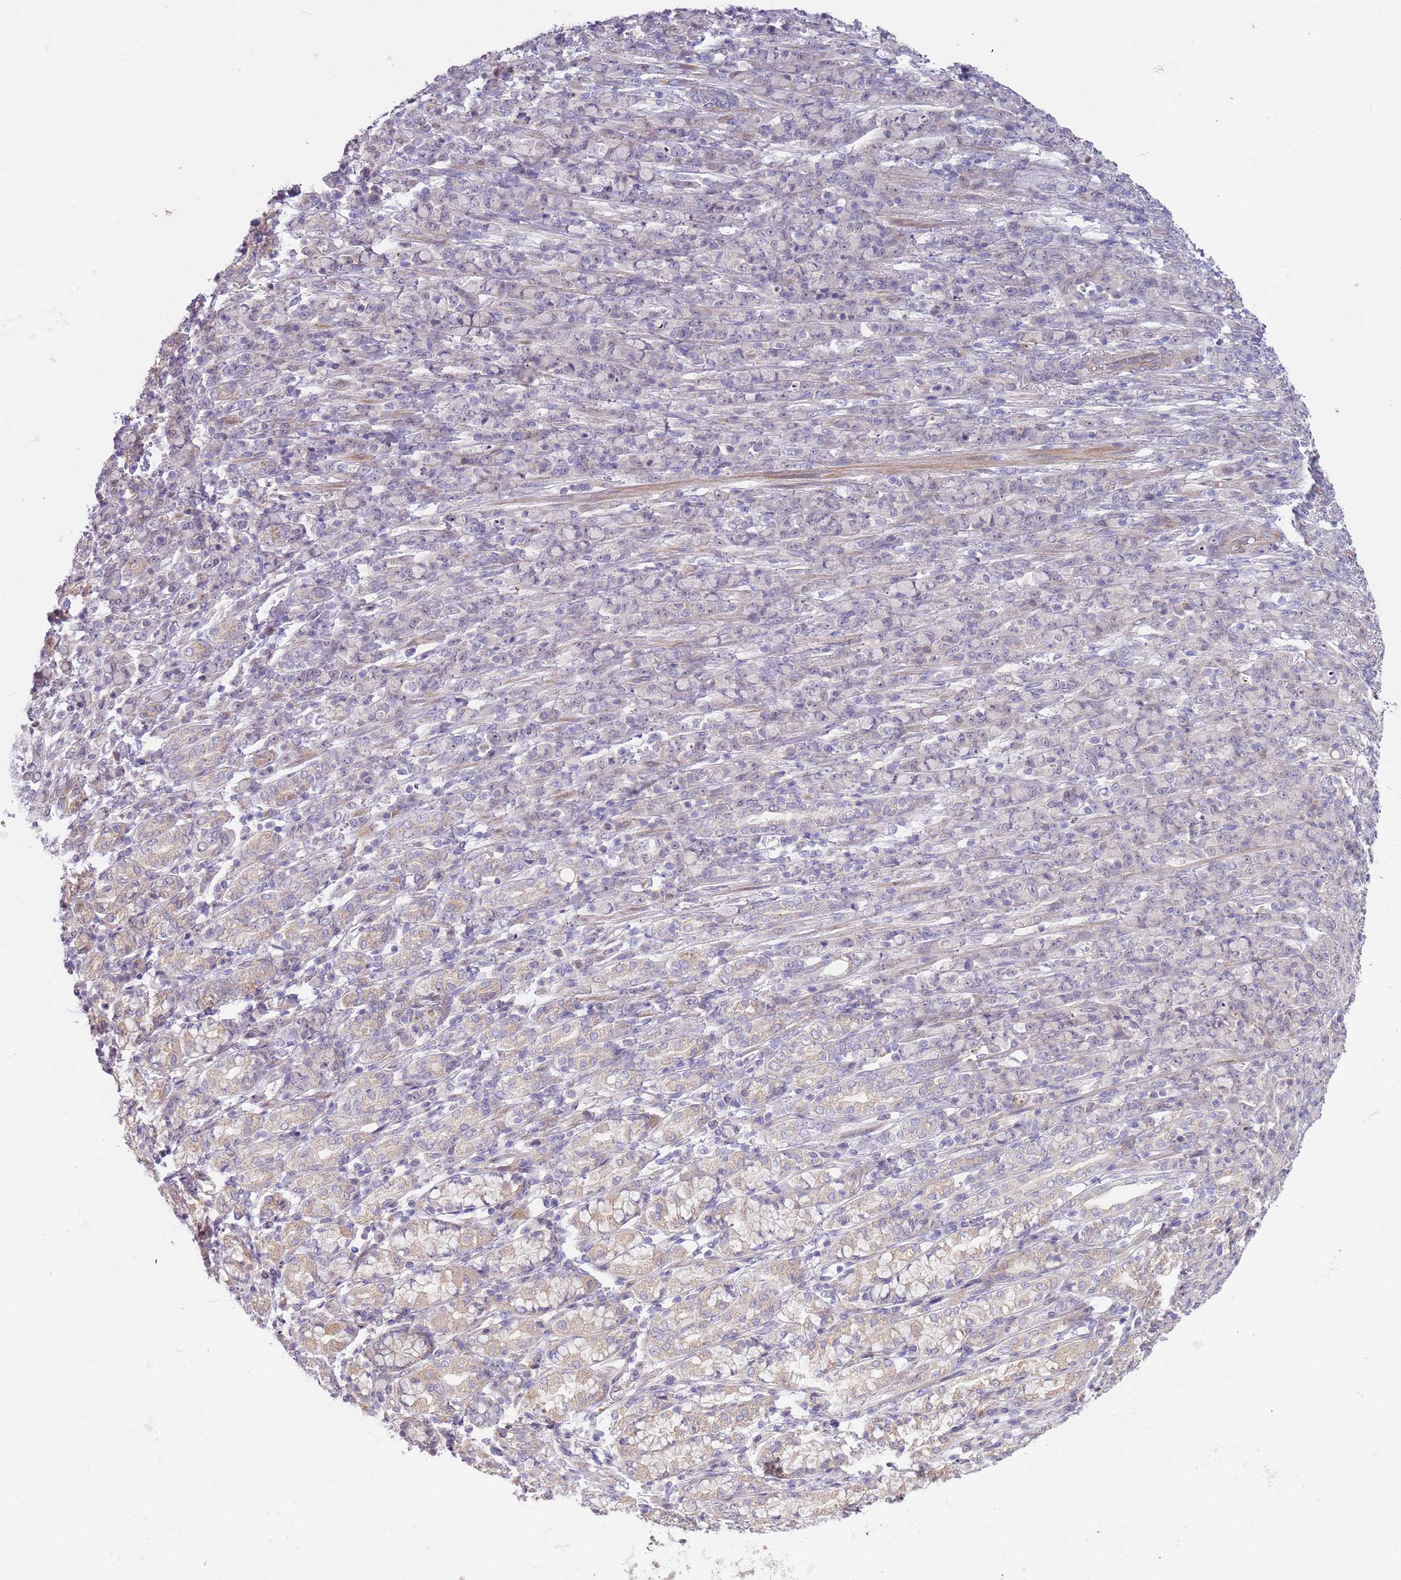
{"staining": {"intensity": "negative", "quantity": "none", "location": "none"}, "tissue": "stomach cancer", "cell_type": "Tumor cells", "image_type": "cancer", "snomed": [{"axis": "morphology", "description": "Normal tissue, NOS"}, {"axis": "morphology", "description": "Adenocarcinoma, NOS"}, {"axis": "topography", "description": "Stomach"}], "caption": "This is a micrograph of IHC staining of stomach cancer (adenocarcinoma), which shows no expression in tumor cells.", "gene": "TRAPPC6B", "patient": {"sex": "female", "age": 79}}